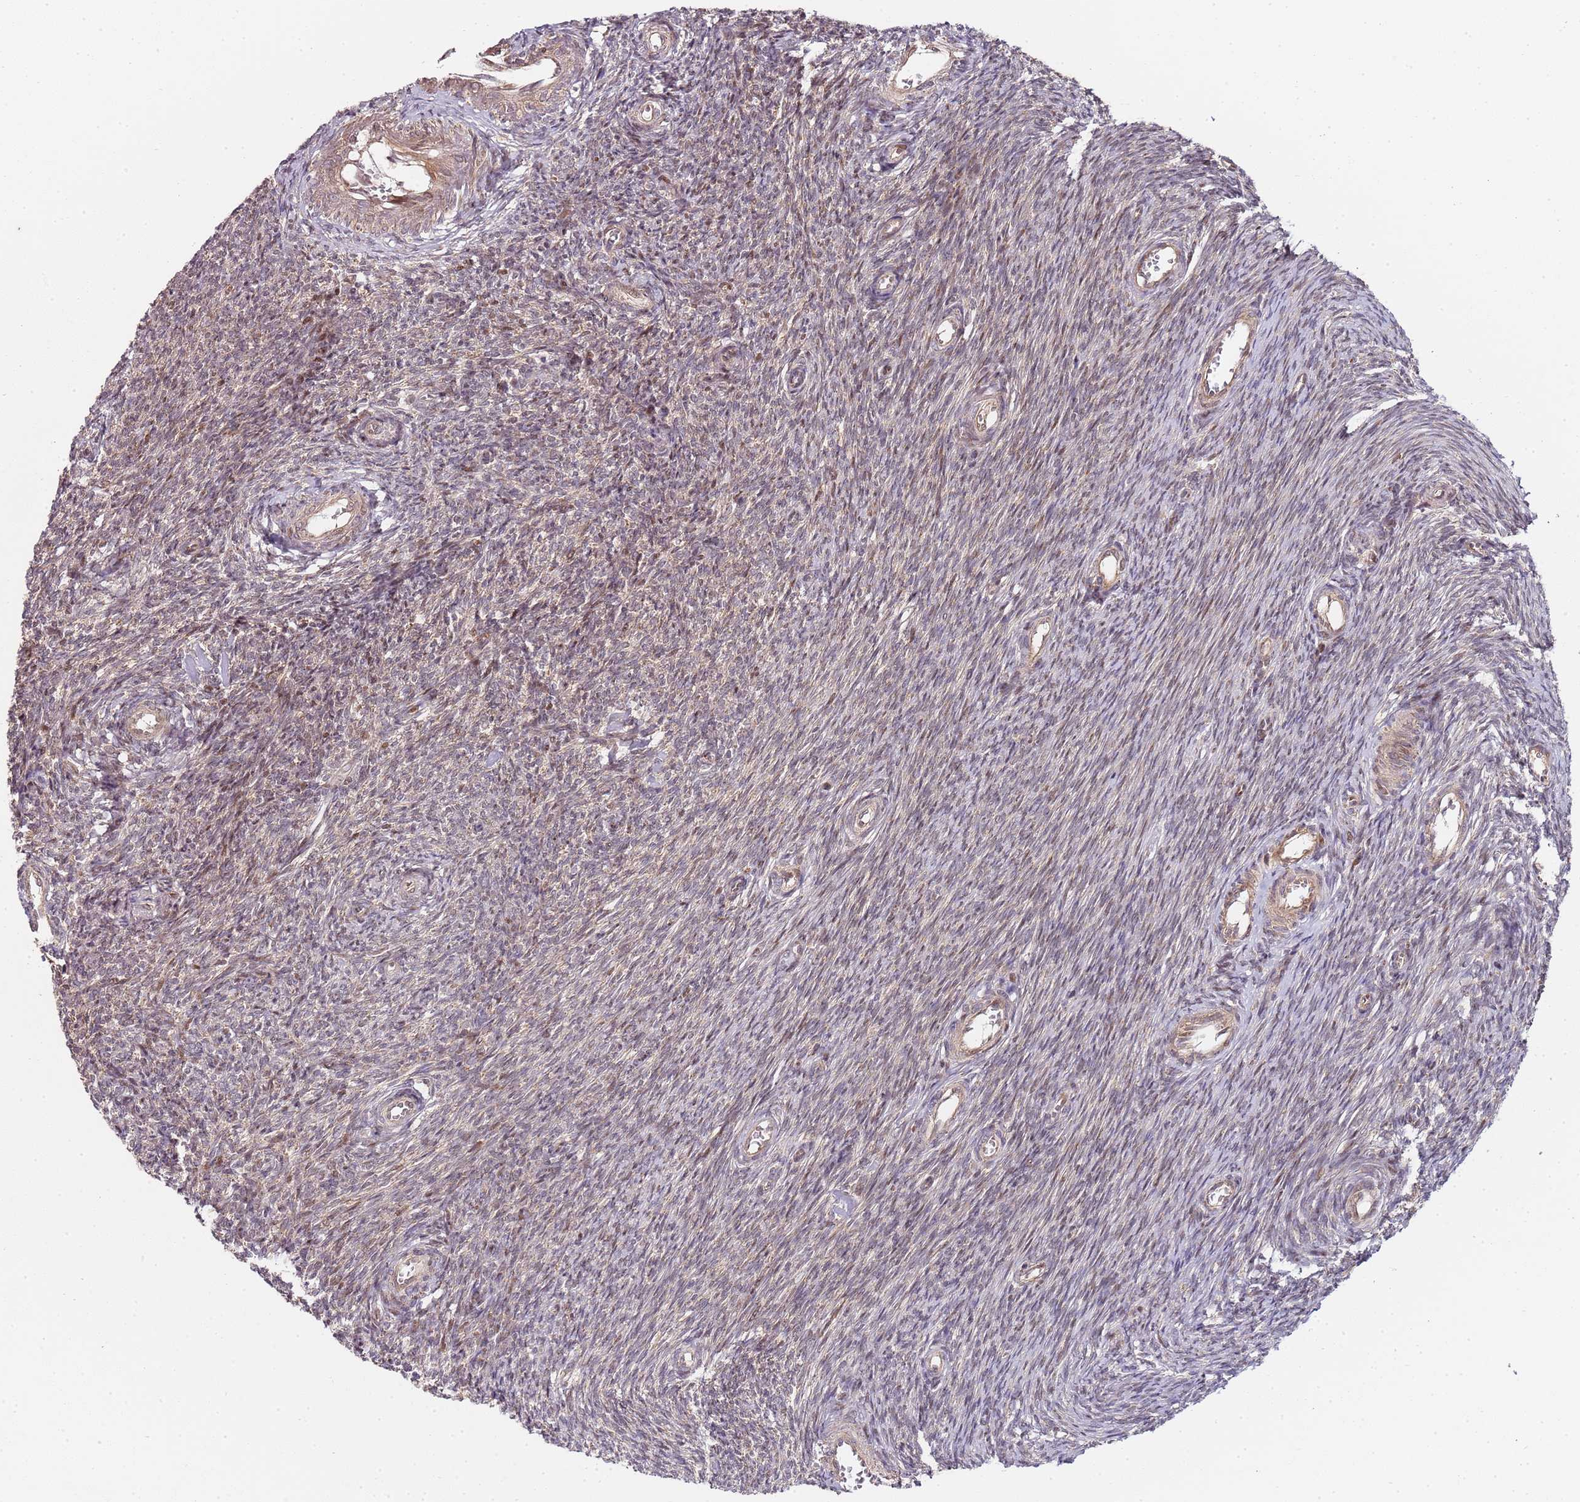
{"staining": {"intensity": "weak", "quantity": "25%-75%", "location": "cytoplasmic/membranous"}, "tissue": "ovary", "cell_type": "Ovarian stroma cells", "image_type": "normal", "snomed": [{"axis": "morphology", "description": "Normal tissue, NOS"}, {"axis": "topography", "description": "Ovary"}], "caption": "This micrograph shows IHC staining of normal human ovary, with low weak cytoplasmic/membranous positivity in approximately 25%-75% of ovarian stroma cells.", "gene": "EDC3", "patient": {"sex": "female", "age": 44}}